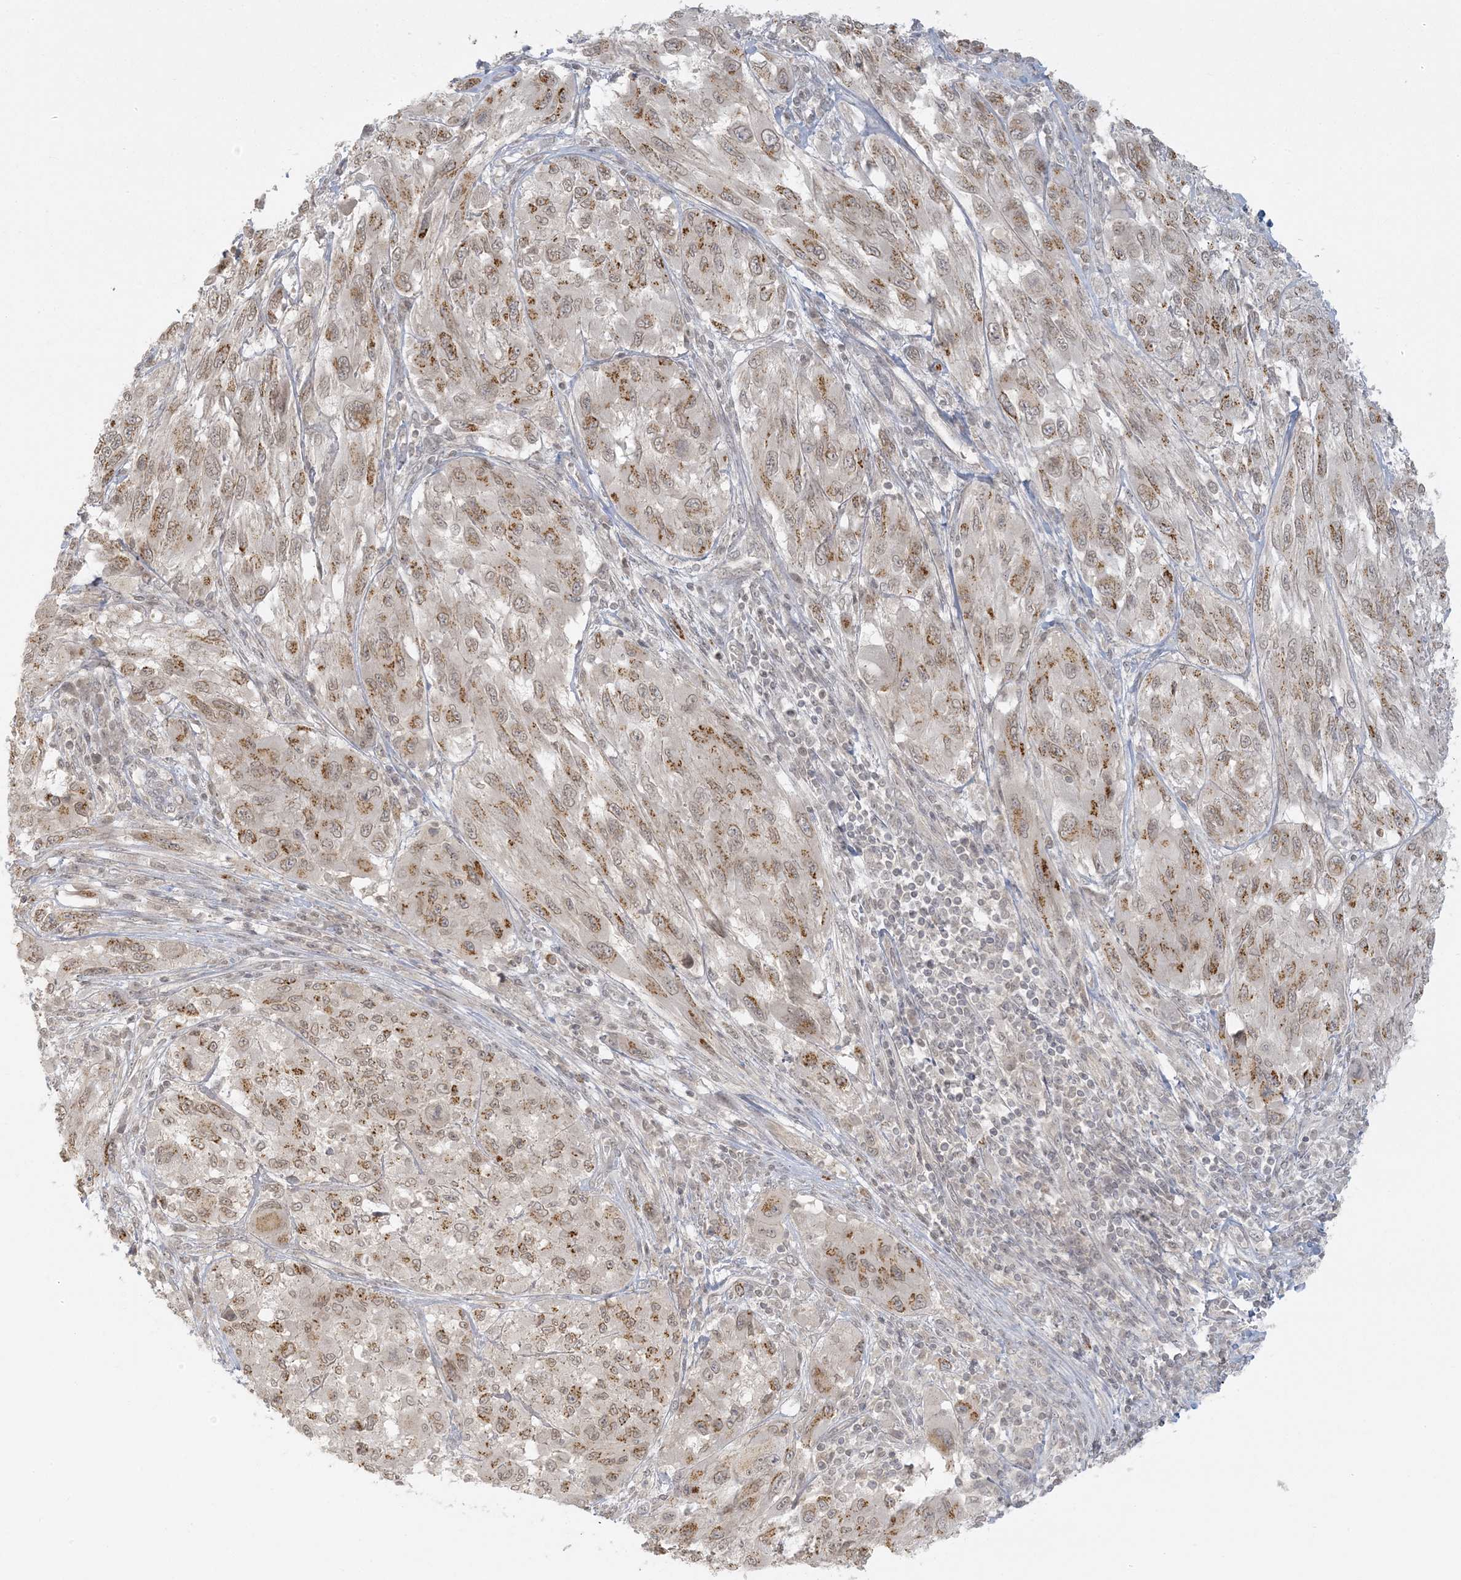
{"staining": {"intensity": "moderate", "quantity": ">75%", "location": "cytoplasmic/membranous"}, "tissue": "melanoma", "cell_type": "Tumor cells", "image_type": "cancer", "snomed": [{"axis": "morphology", "description": "Malignant melanoma, NOS"}, {"axis": "topography", "description": "Skin"}], "caption": "Immunohistochemistry staining of melanoma, which displays medium levels of moderate cytoplasmic/membranous positivity in approximately >75% of tumor cells indicating moderate cytoplasmic/membranous protein staining. The staining was performed using DAB (brown) for protein detection and nuclei were counterstained in hematoxylin (blue).", "gene": "LIPT1", "patient": {"sex": "female", "age": 91}}